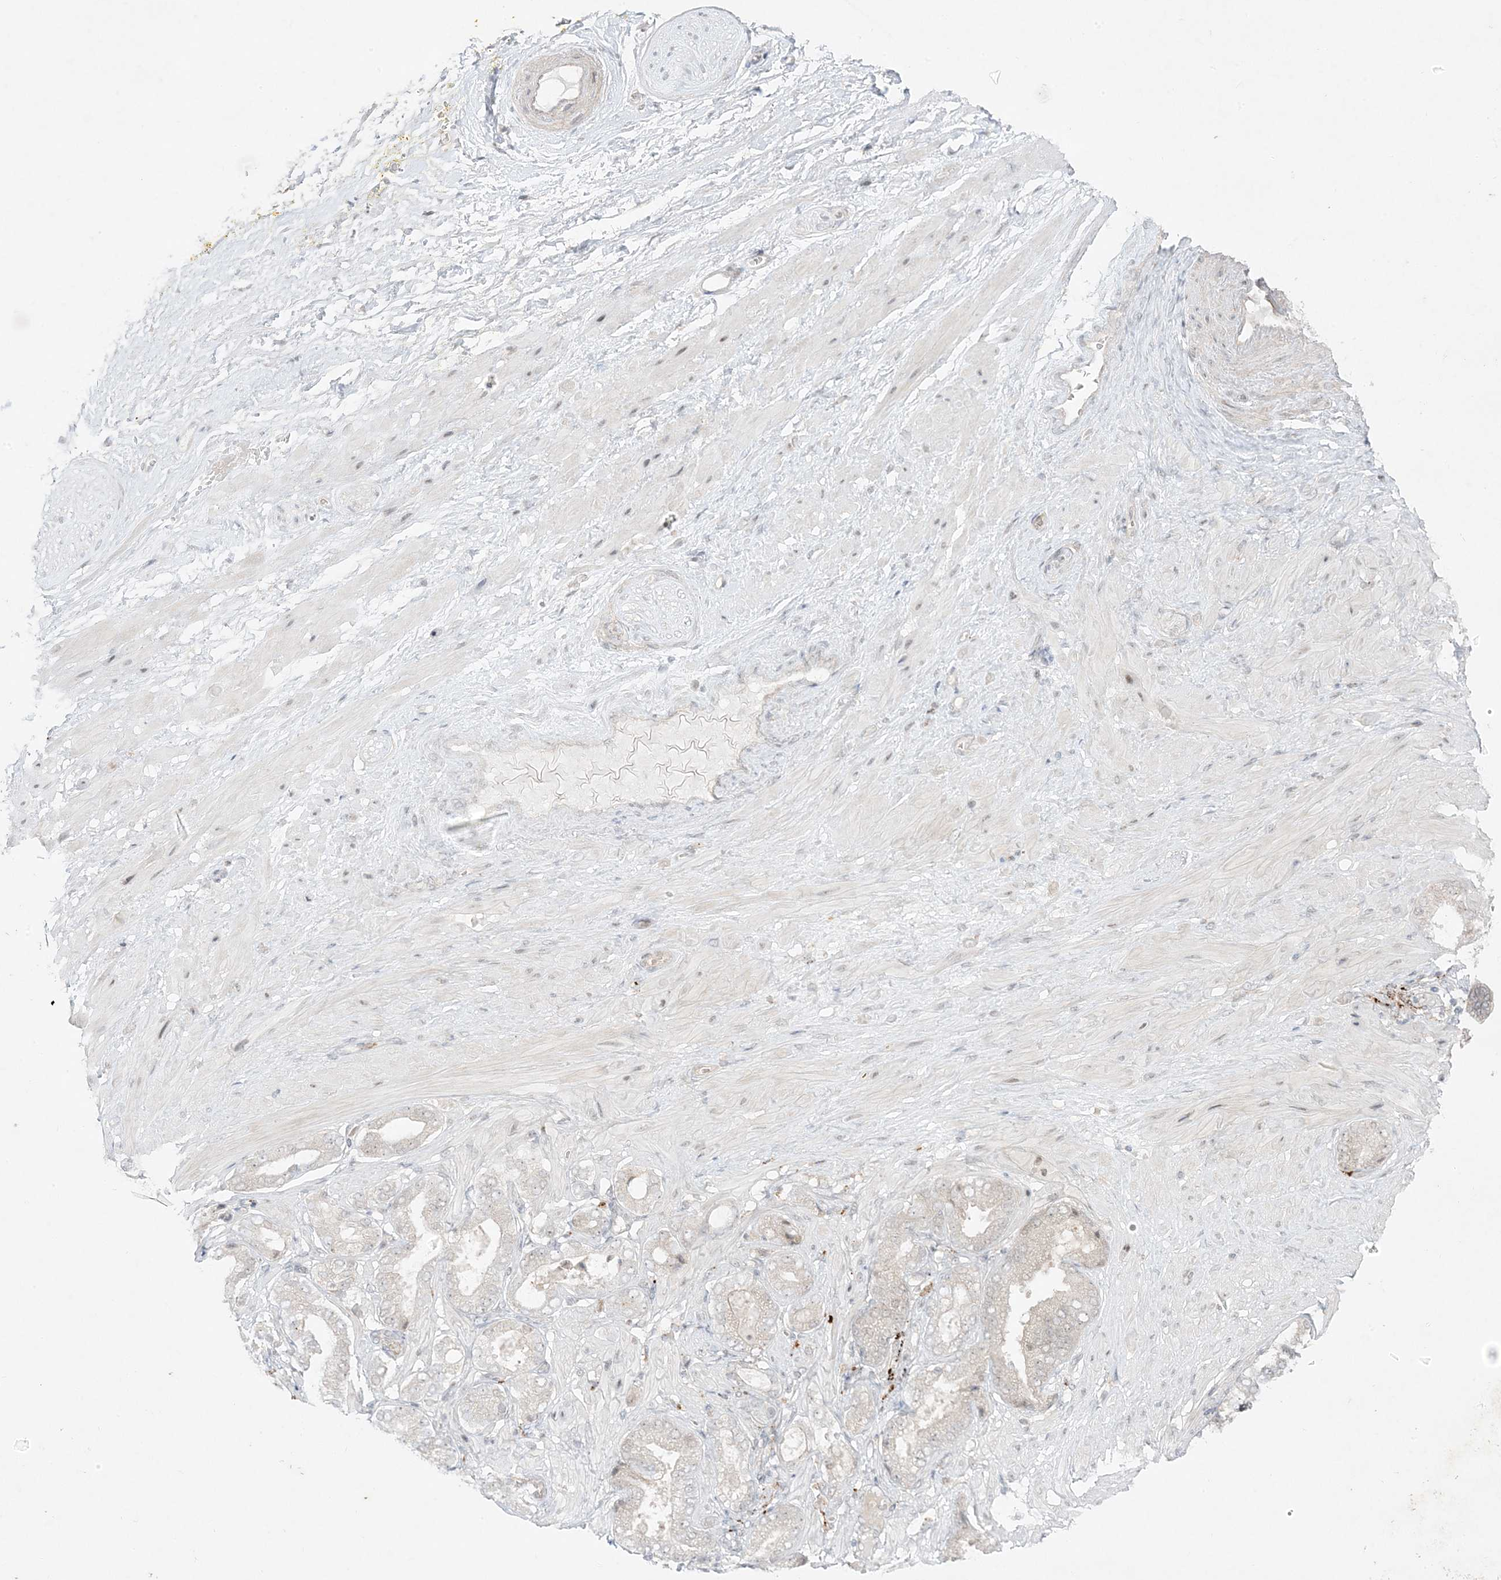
{"staining": {"intensity": "moderate", "quantity": "<25%", "location": "cytoplasmic/membranous"}, "tissue": "adipose tissue", "cell_type": "Adipocytes", "image_type": "normal", "snomed": [{"axis": "morphology", "description": "Normal tissue, NOS"}, {"axis": "morphology", "description": "Adenocarcinoma, Low grade"}, {"axis": "topography", "description": "Prostate"}, {"axis": "topography", "description": "Peripheral nerve tissue"}], "caption": "Adipocytes demonstrate moderate cytoplasmic/membranous staining in approximately <25% of cells in normal adipose tissue.", "gene": "PTK6", "patient": {"sex": "male", "age": 63}}